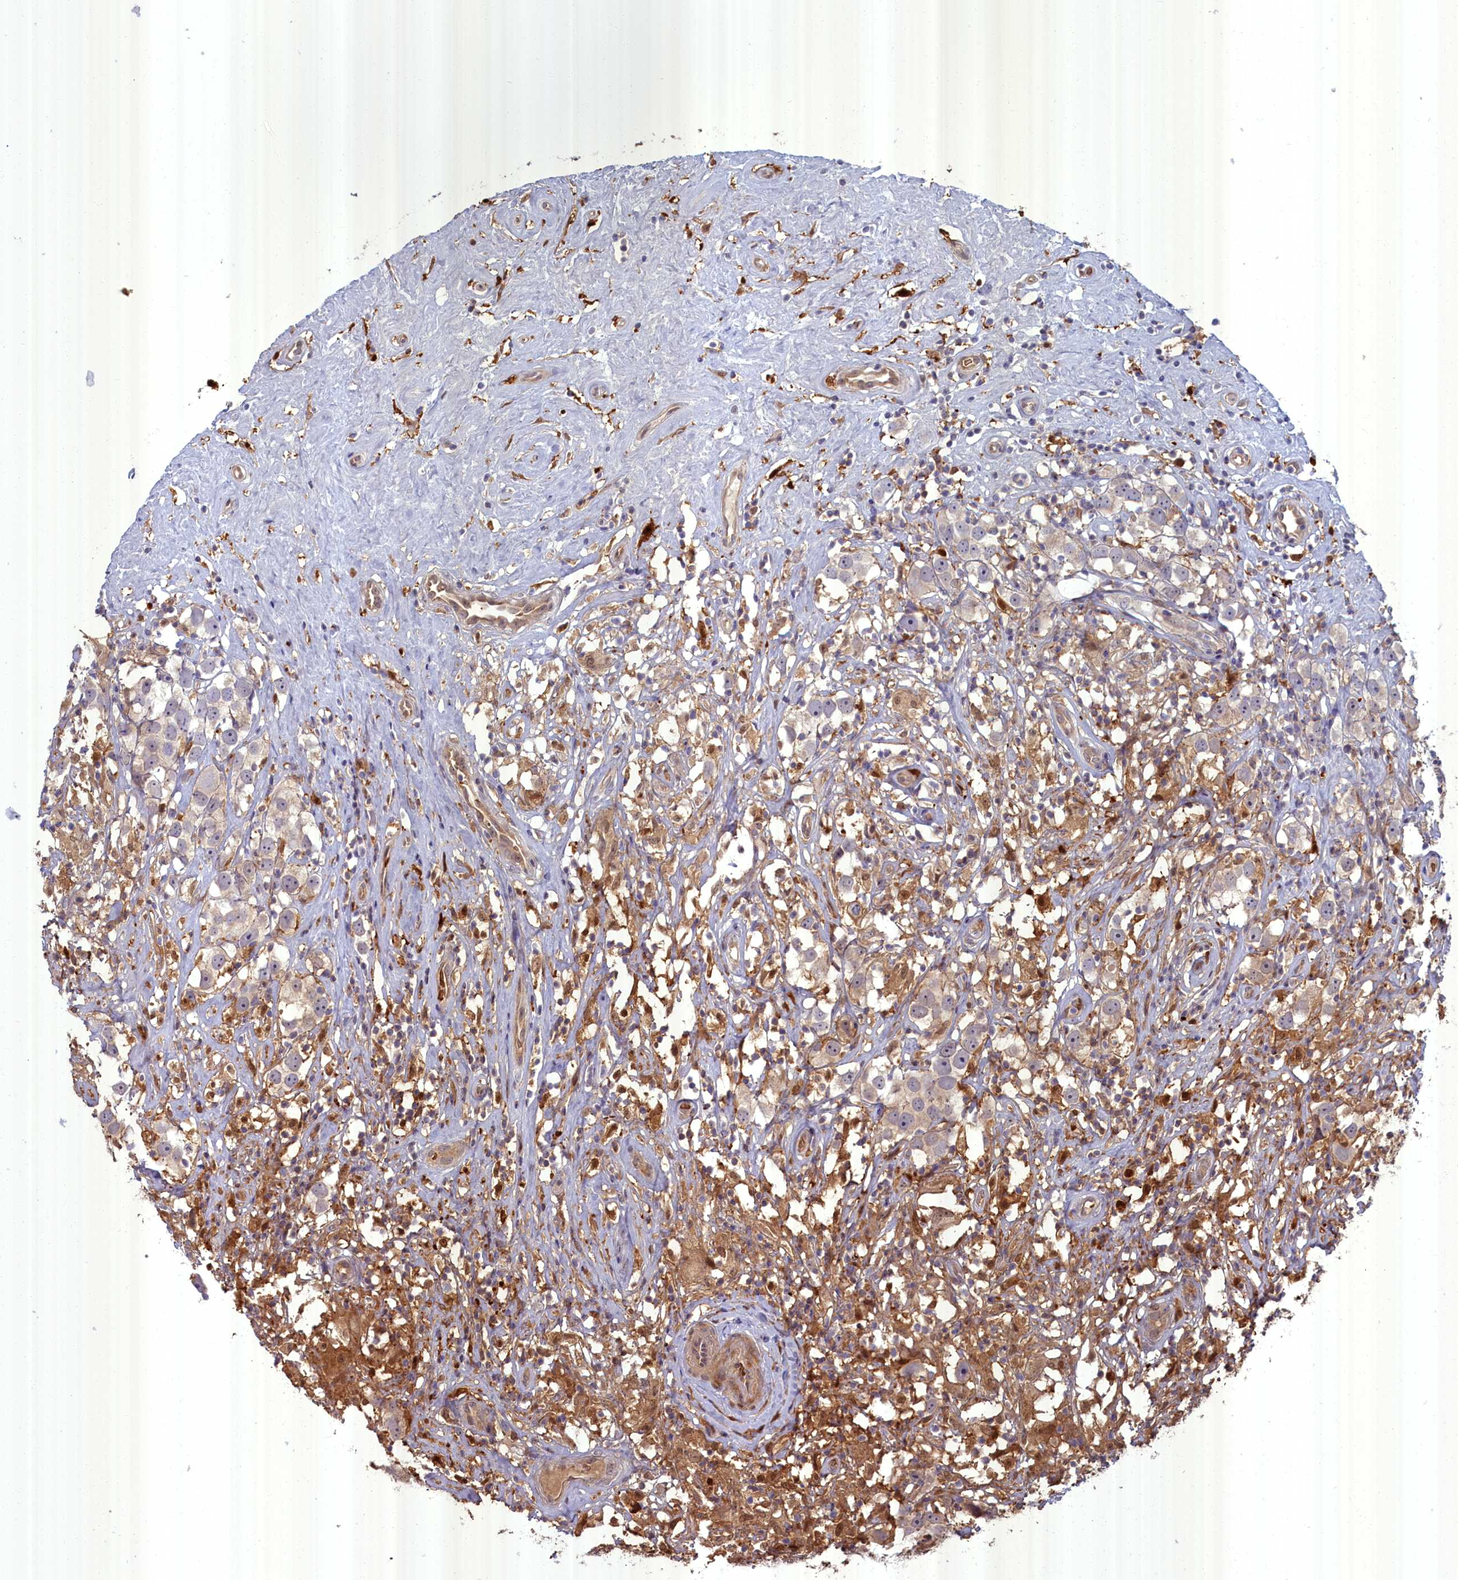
{"staining": {"intensity": "weak", "quantity": ">75%", "location": "cytoplasmic/membranous"}, "tissue": "testis cancer", "cell_type": "Tumor cells", "image_type": "cancer", "snomed": [{"axis": "morphology", "description": "Seminoma, NOS"}, {"axis": "topography", "description": "Testis"}], "caption": "A brown stain shows weak cytoplasmic/membranous staining of a protein in testis seminoma tumor cells.", "gene": "BLVRB", "patient": {"sex": "male", "age": 49}}